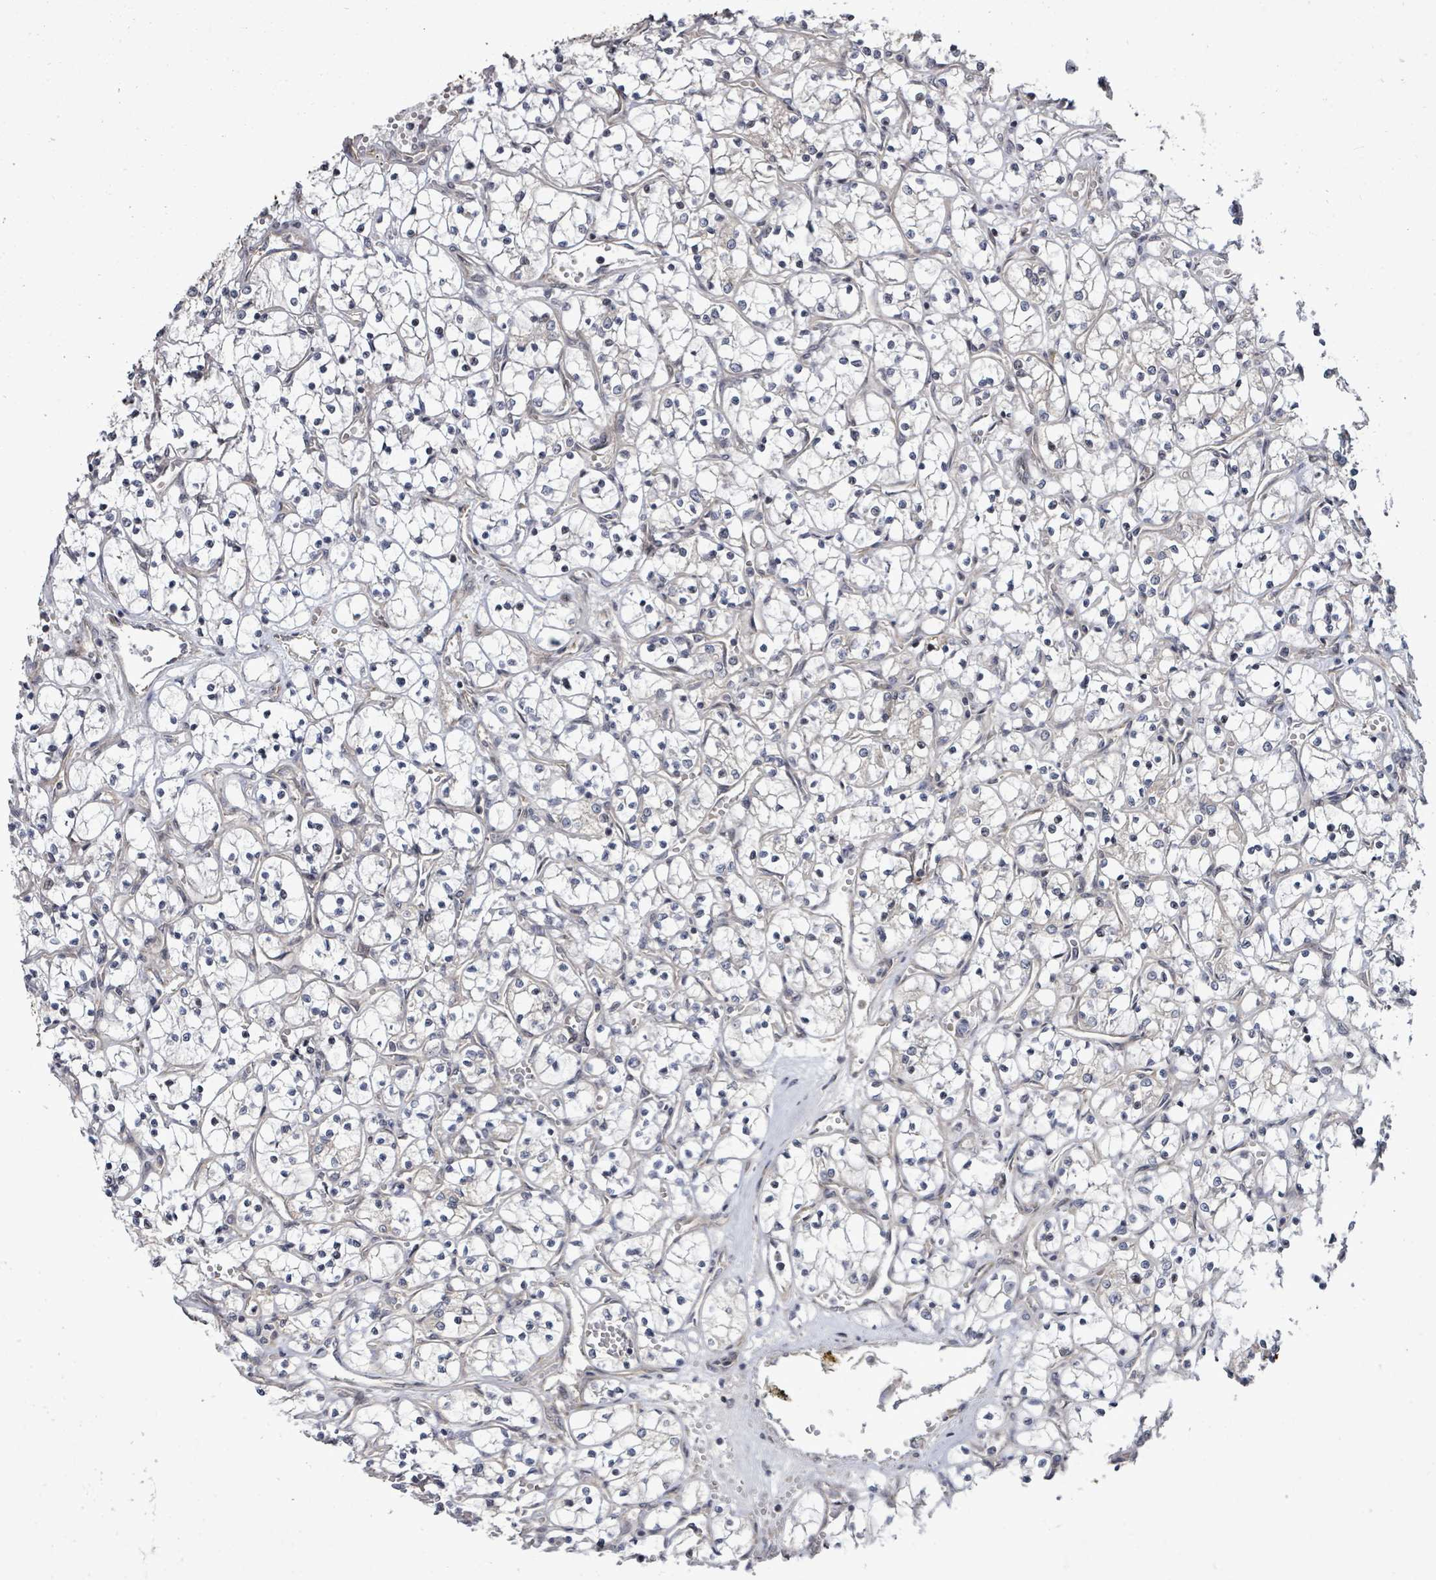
{"staining": {"intensity": "negative", "quantity": "none", "location": "none"}, "tissue": "renal cancer", "cell_type": "Tumor cells", "image_type": "cancer", "snomed": [{"axis": "morphology", "description": "Adenocarcinoma, NOS"}, {"axis": "topography", "description": "Kidney"}], "caption": "Tumor cells show no significant protein positivity in adenocarcinoma (renal).", "gene": "KRTAP27-1", "patient": {"sex": "female", "age": 69}}